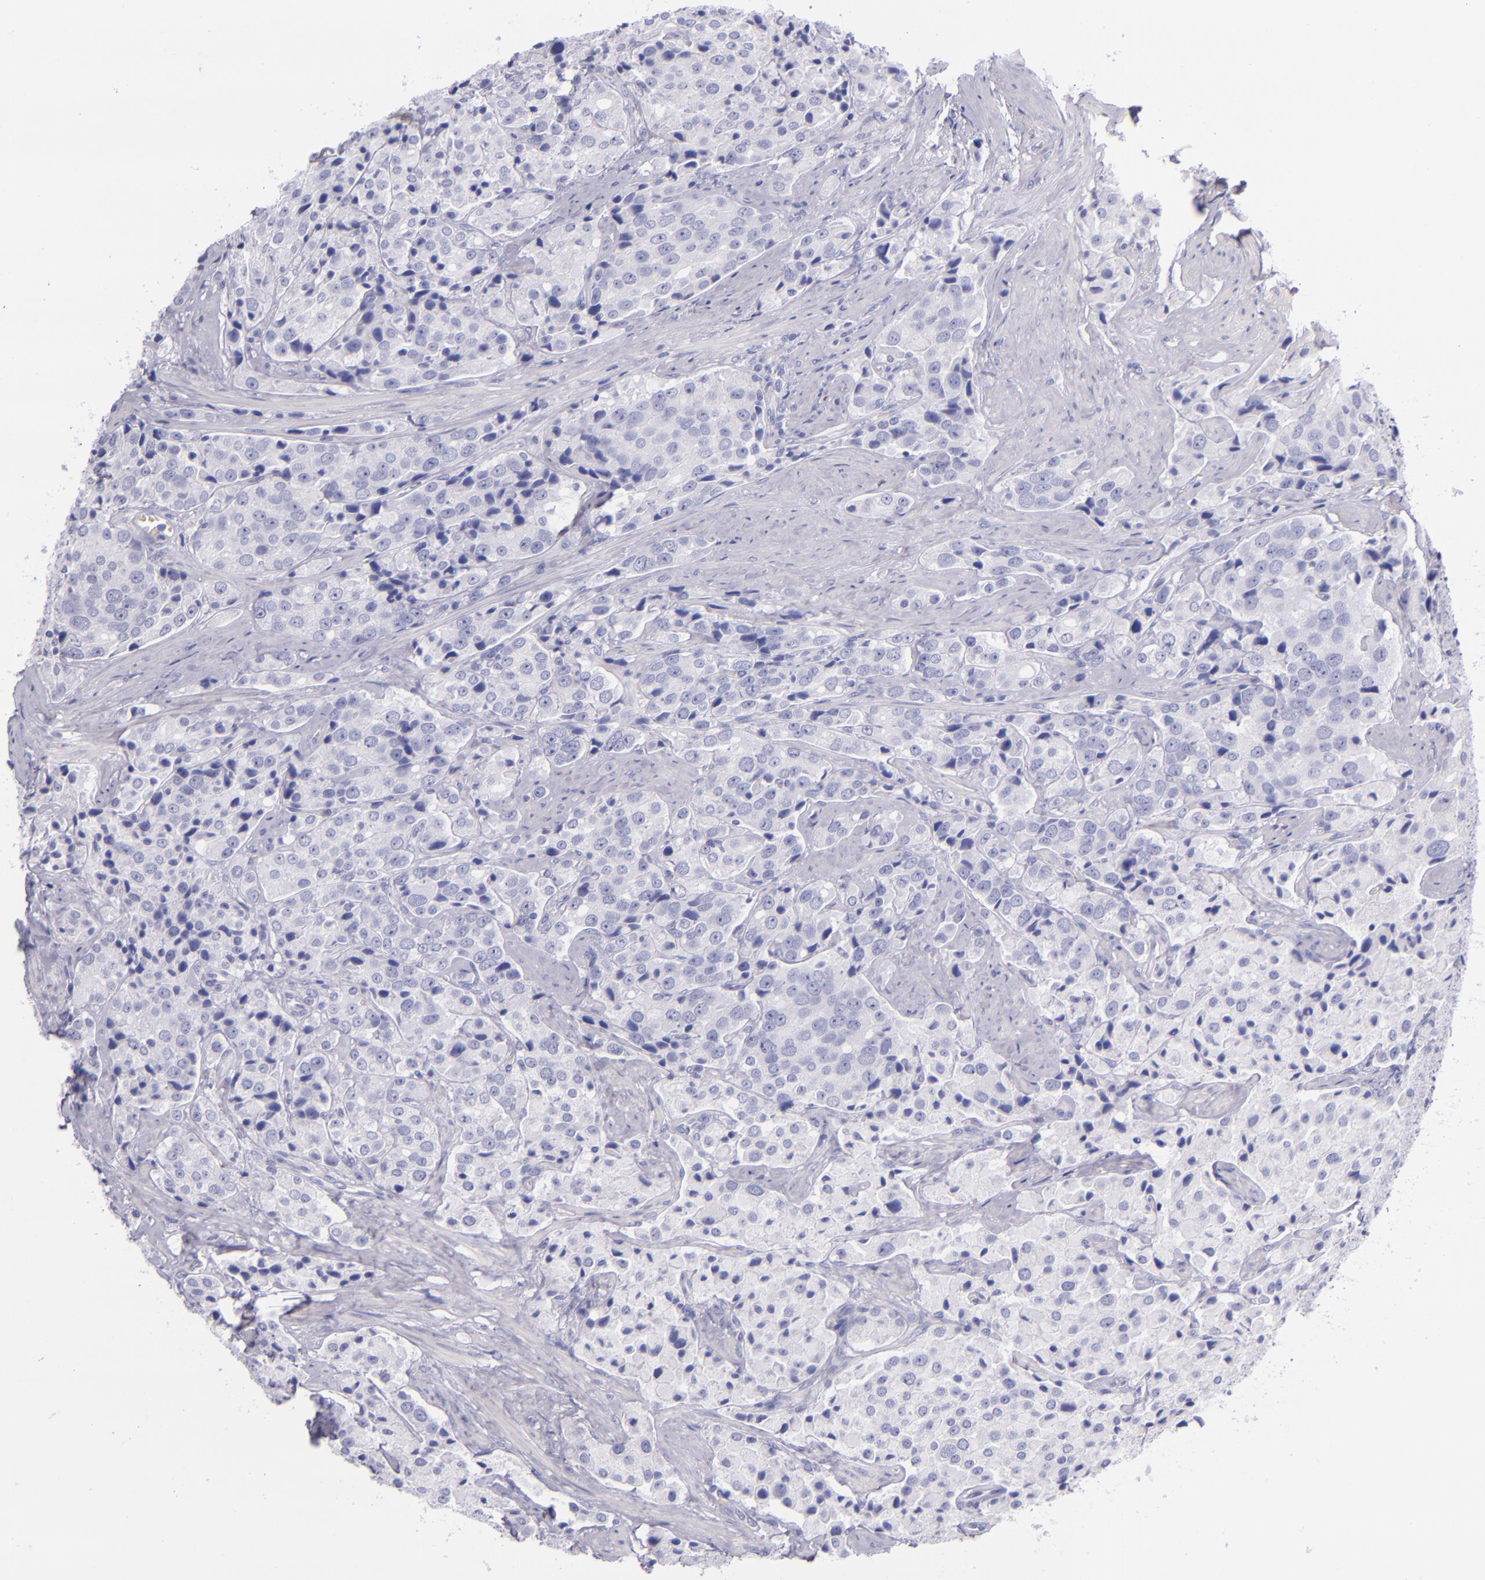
{"staining": {"intensity": "negative", "quantity": "none", "location": "none"}, "tissue": "prostate cancer", "cell_type": "Tumor cells", "image_type": "cancer", "snomed": [{"axis": "morphology", "description": "Adenocarcinoma, Medium grade"}, {"axis": "topography", "description": "Prostate"}], "caption": "Immunohistochemistry (IHC) photomicrograph of human adenocarcinoma (medium-grade) (prostate) stained for a protein (brown), which shows no staining in tumor cells.", "gene": "LAG3", "patient": {"sex": "male", "age": 70}}